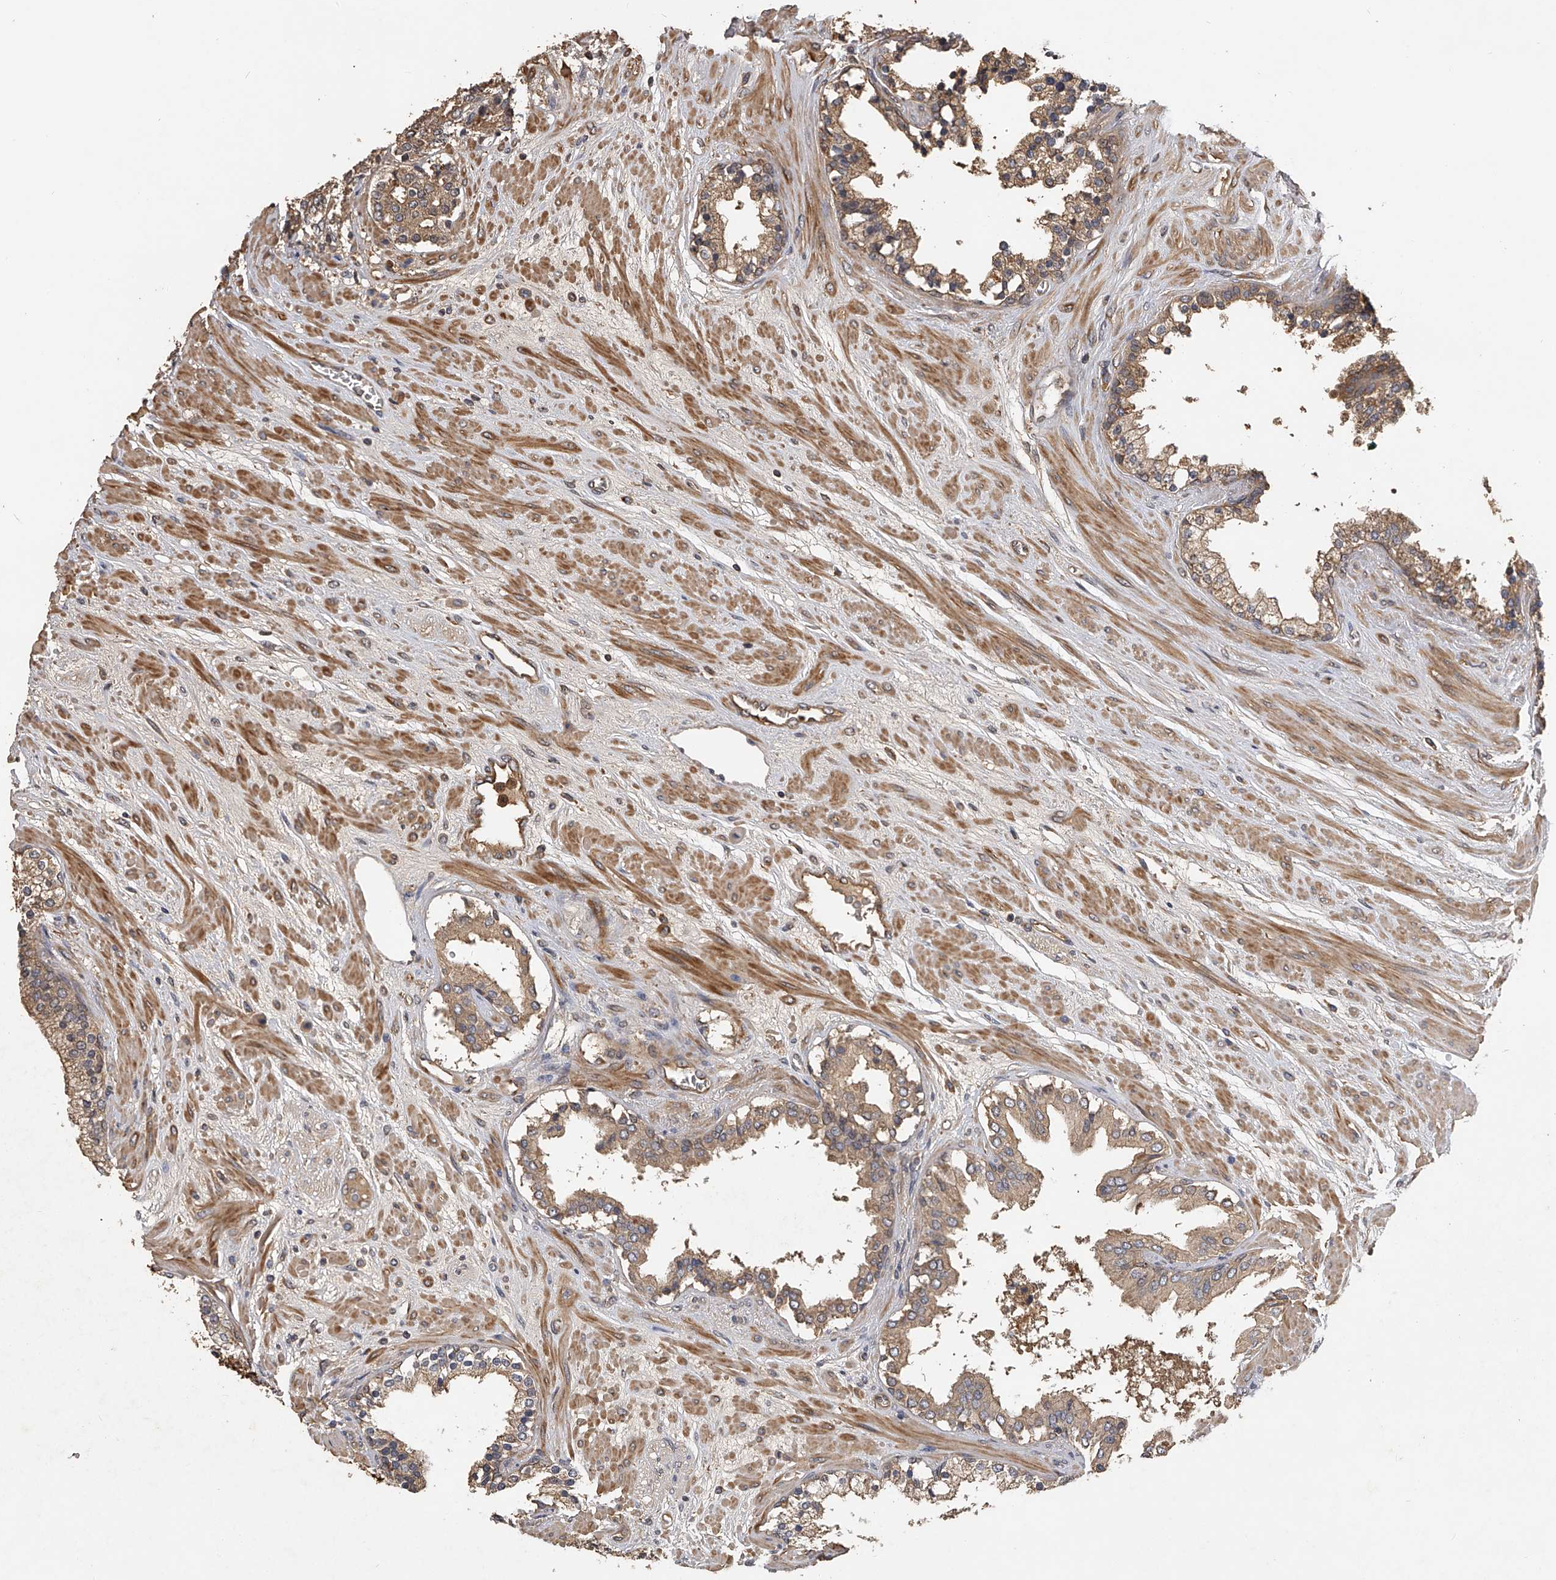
{"staining": {"intensity": "moderate", "quantity": ">75%", "location": "cytoplasmic/membranous"}, "tissue": "prostate cancer", "cell_type": "Tumor cells", "image_type": "cancer", "snomed": [{"axis": "morphology", "description": "Adenocarcinoma, High grade"}, {"axis": "topography", "description": "Prostate"}], "caption": "Immunohistochemistry (IHC) (DAB) staining of prostate adenocarcinoma (high-grade) displays moderate cytoplasmic/membranous protein staining in approximately >75% of tumor cells. (Brightfield microscopy of DAB IHC at high magnification).", "gene": "PTPRA", "patient": {"sex": "male", "age": 71}}